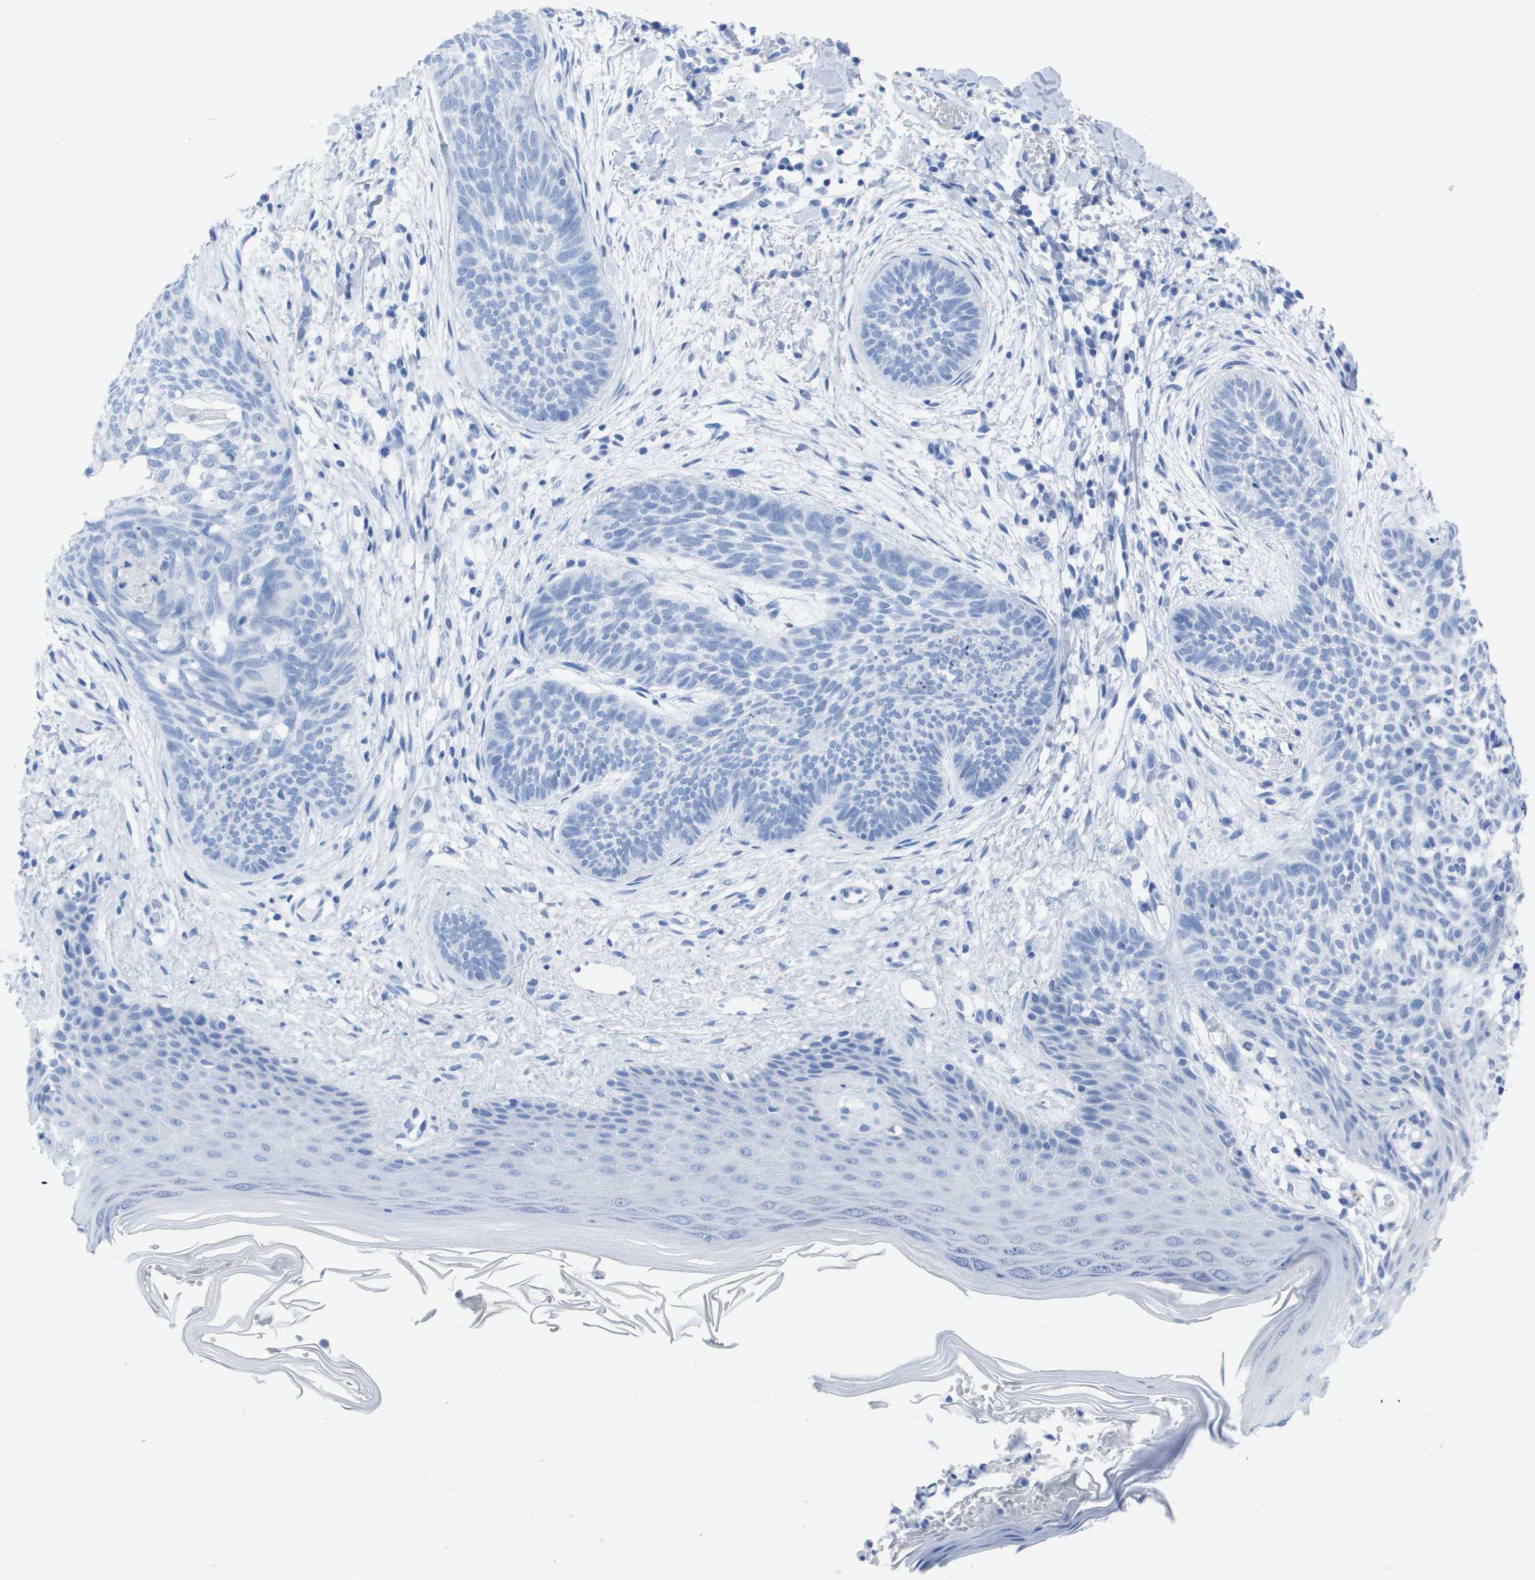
{"staining": {"intensity": "negative", "quantity": "none", "location": "none"}, "tissue": "skin cancer", "cell_type": "Tumor cells", "image_type": "cancer", "snomed": [{"axis": "morphology", "description": "Basal cell carcinoma"}, {"axis": "topography", "description": "Skin"}], "caption": "DAB (3,3'-diaminobenzidine) immunohistochemical staining of human skin cancer displays no significant positivity in tumor cells. Nuclei are stained in blue.", "gene": "KCNA3", "patient": {"sex": "female", "age": 59}}